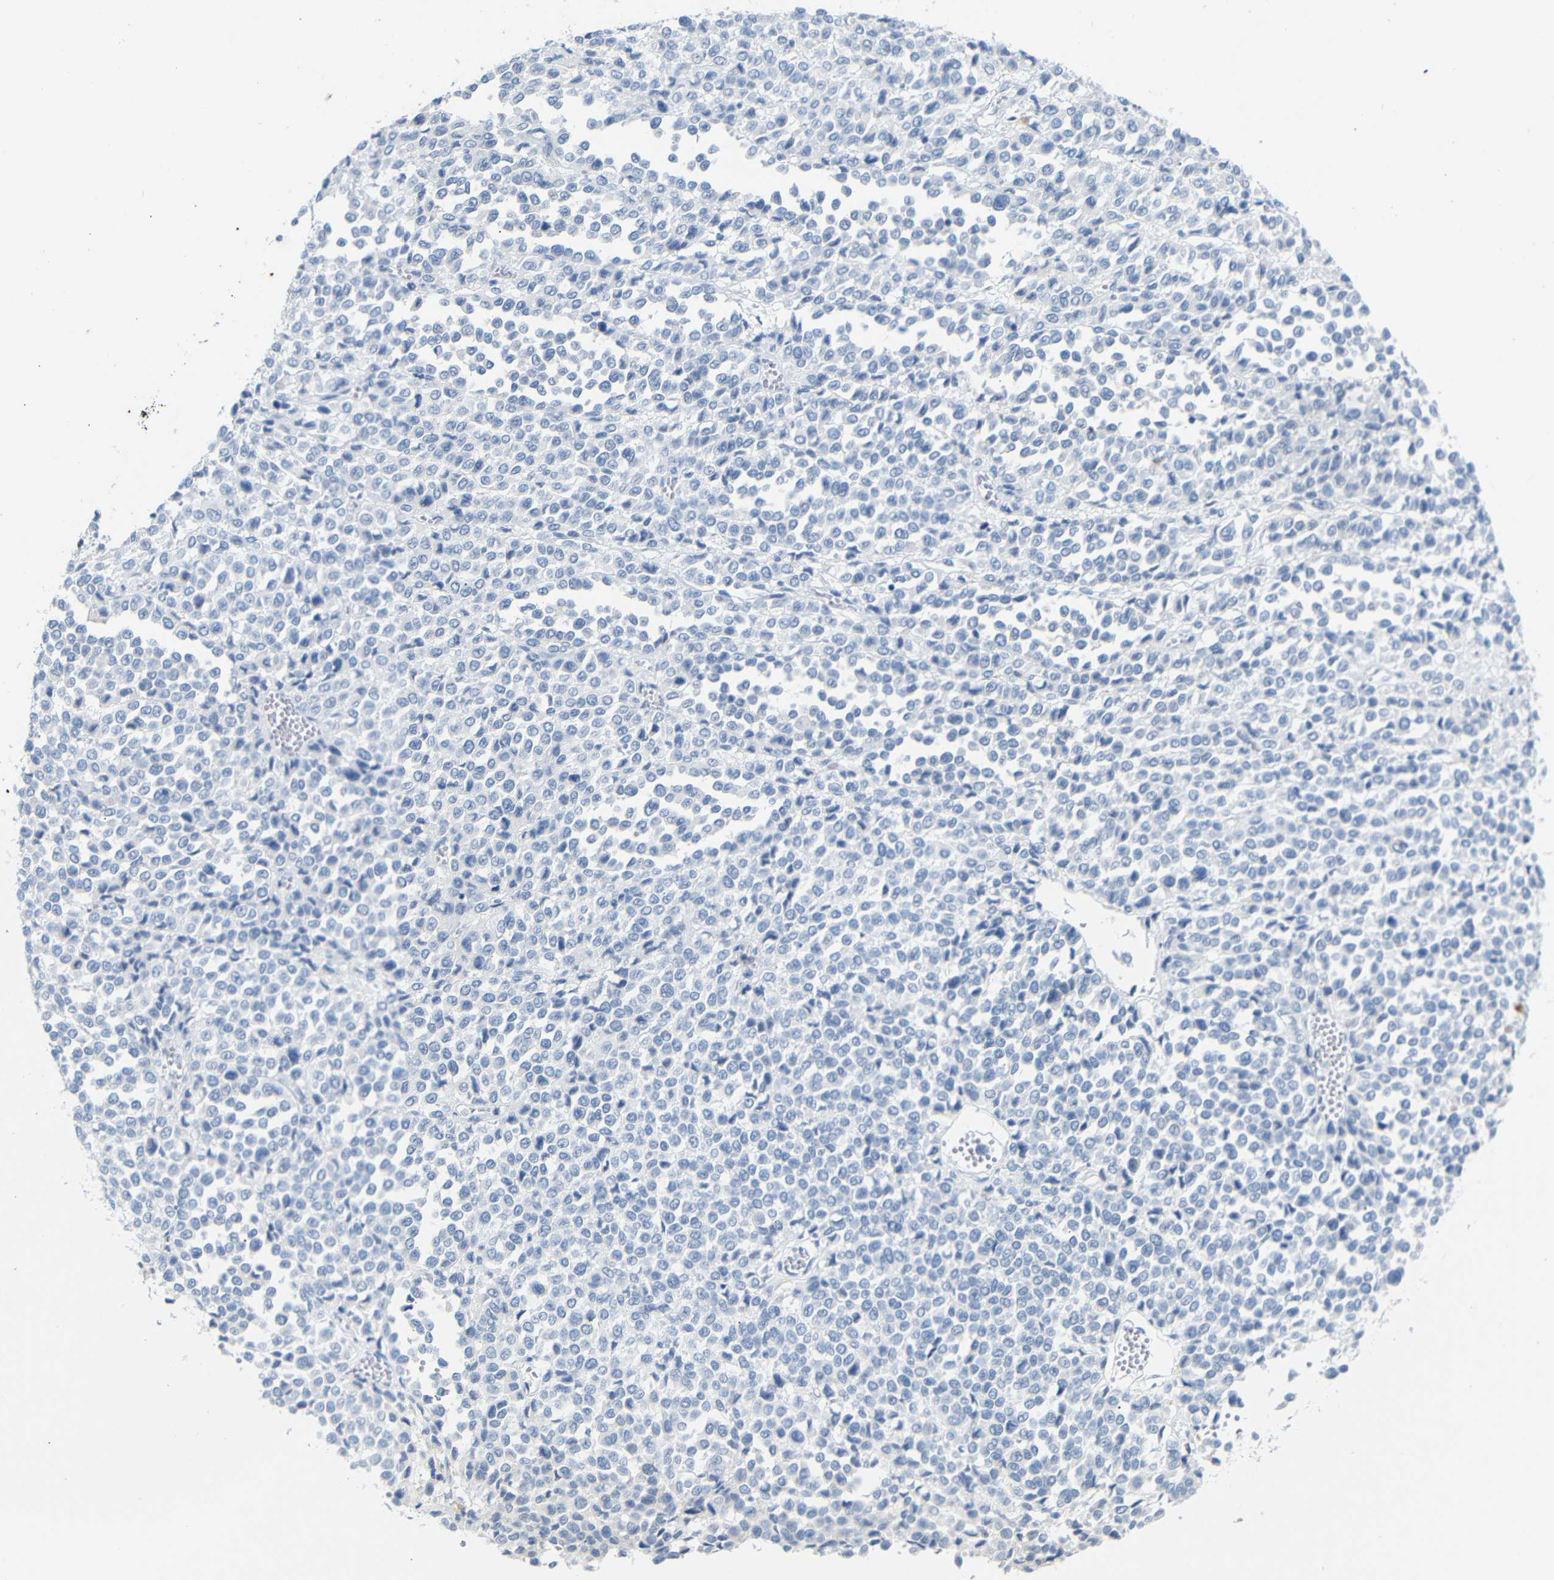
{"staining": {"intensity": "negative", "quantity": "none", "location": "none"}, "tissue": "melanoma", "cell_type": "Tumor cells", "image_type": "cancer", "snomed": [{"axis": "morphology", "description": "Malignant melanoma, Metastatic site"}, {"axis": "topography", "description": "Pancreas"}], "caption": "IHC image of neoplastic tissue: human malignant melanoma (metastatic site) stained with DAB (3,3'-diaminobenzidine) demonstrates no significant protein expression in tumor cells.", "gene": "FCRL1", "patient": {"sex": "female", "age": 30}}